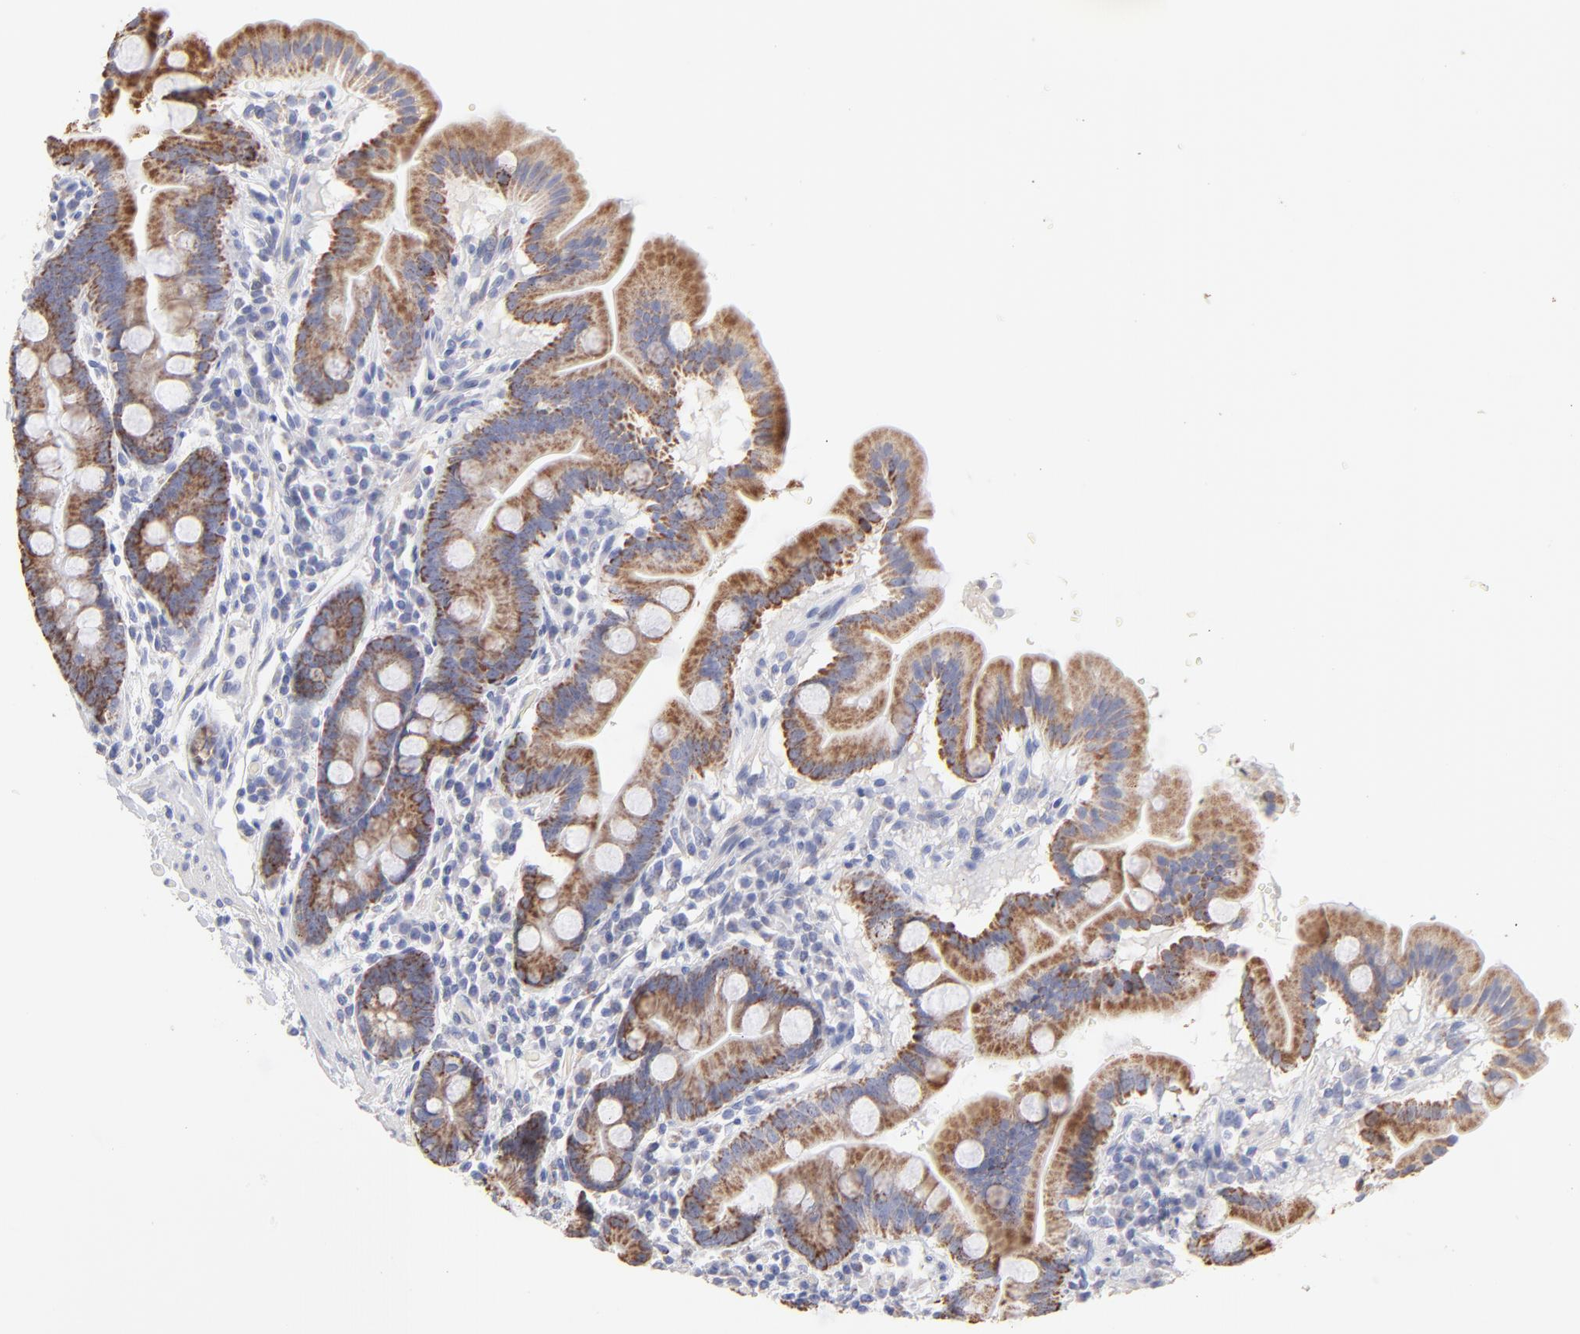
{"staining": {"intensity": "moderate", "quantity": ">75%", "location": "cytoplasmic/membranous"}, "tissue": "duodenum", "cell_type": "Glandular cells", "image_type": "normal", "snomed": [{"axis": "morphology", "description": "Normal tissue, NOS"}, {"axis": "topography", "description": "Duodenum"}], "caption": "Protein expression by immunohistochemistry reveals moderate cytoplasmic/membranous staining in about >75% of glandular cells in benign duodenum. The protein of interest is shown in brown color, while the nuclei are stained blue.", "gene": "TST", "patient": {"sex": "male", "age": 50}}